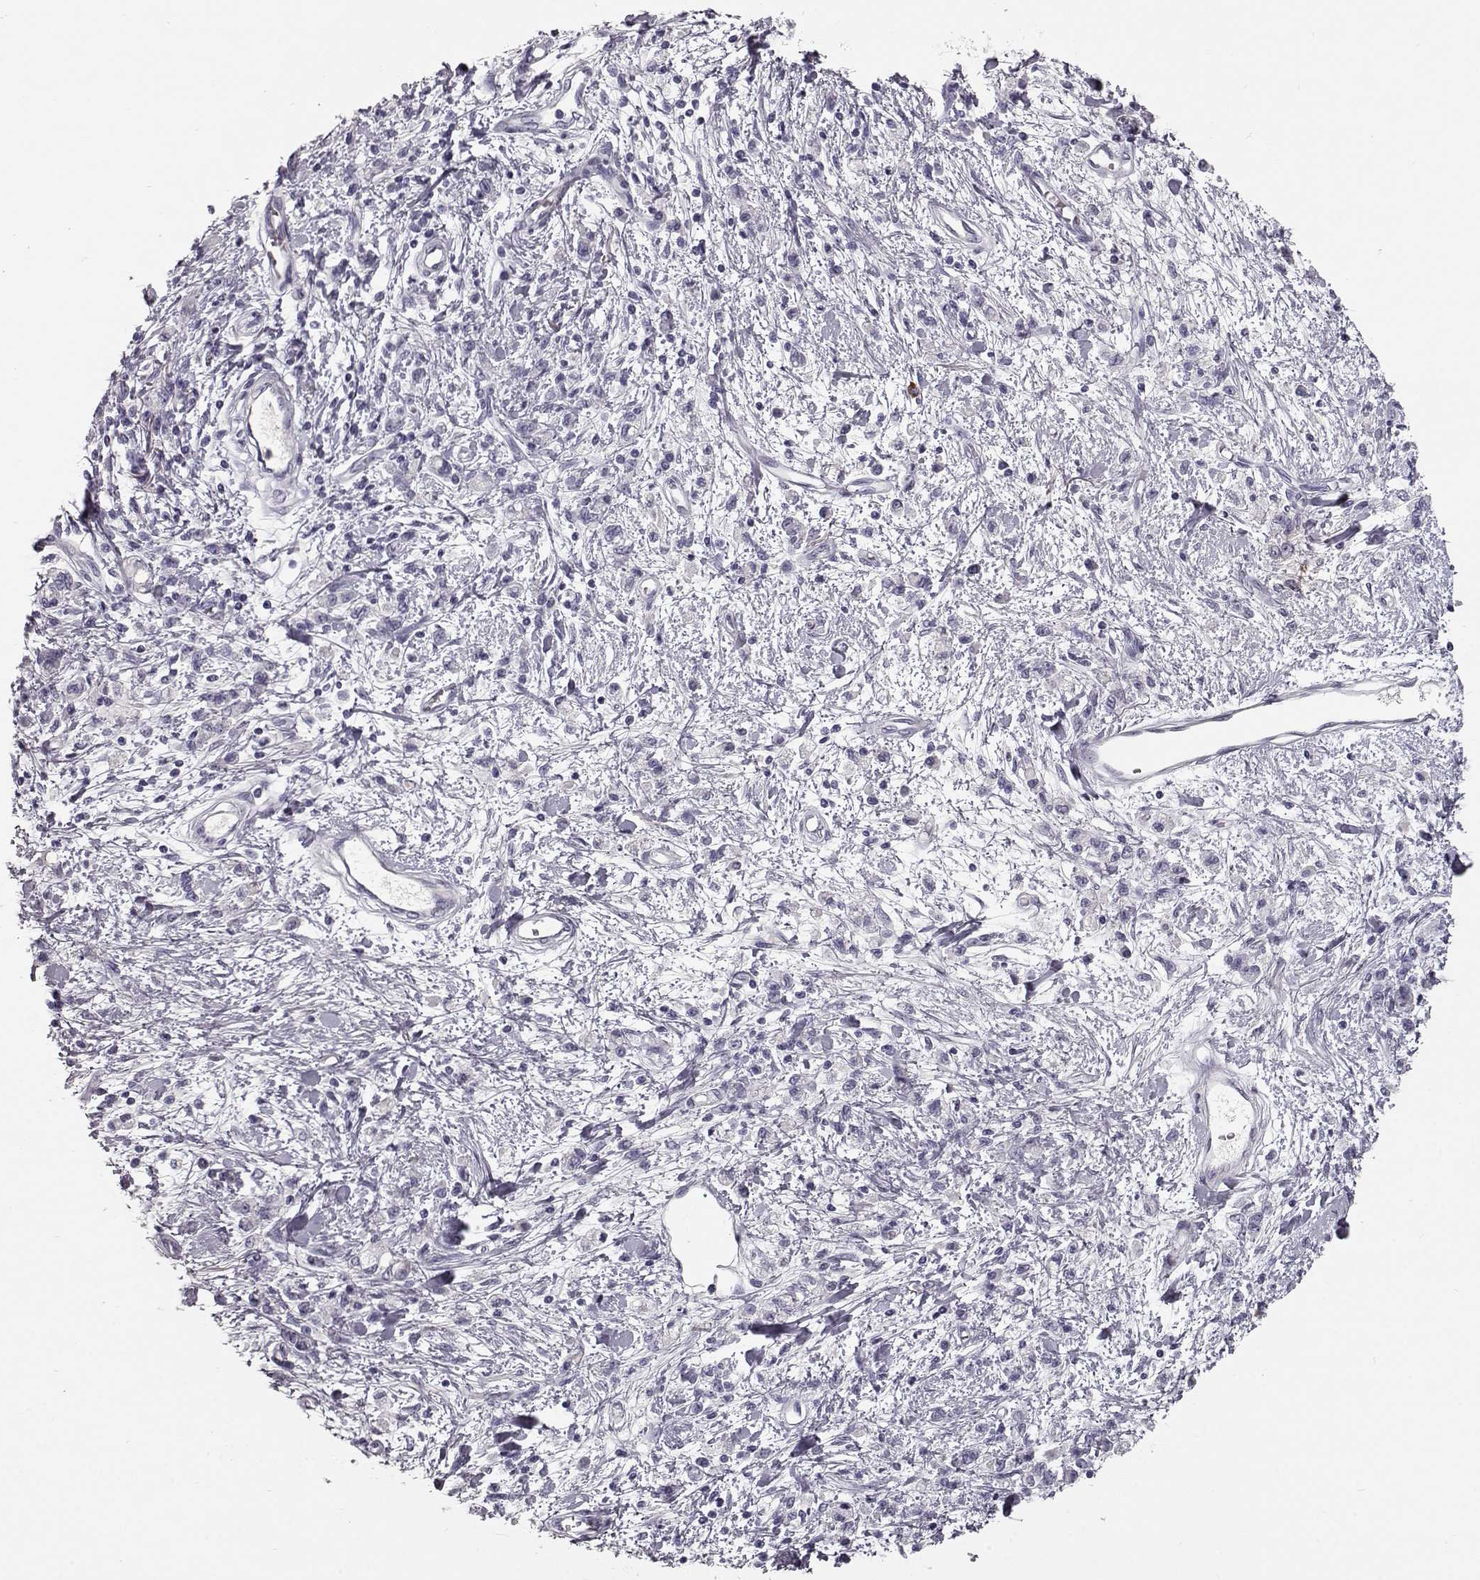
{"staining": {"intensity": "negative", "quantity": "none", "location": "none"}, "tissue": "stomach cancer", "cell_type": "Tumor cells", "image_type": "cancer", "snomed": [{"axis": "morphology", "description": "Adenocarcinoma, NOS"}, {"axis": "topography", "description": "Stomach"}], "caption": "This is a image of immunohistochemistry (IHC) staining of stomach adenocarcinoma, which shows no expression in tumor cells. (Brightfield microscopy of DAB (3,3'-diaminobenzidine) immunohistochemistry (IHC) at high magnification).", "gene": "CCL19", "patient": {"sex": "male", "age": 77}}